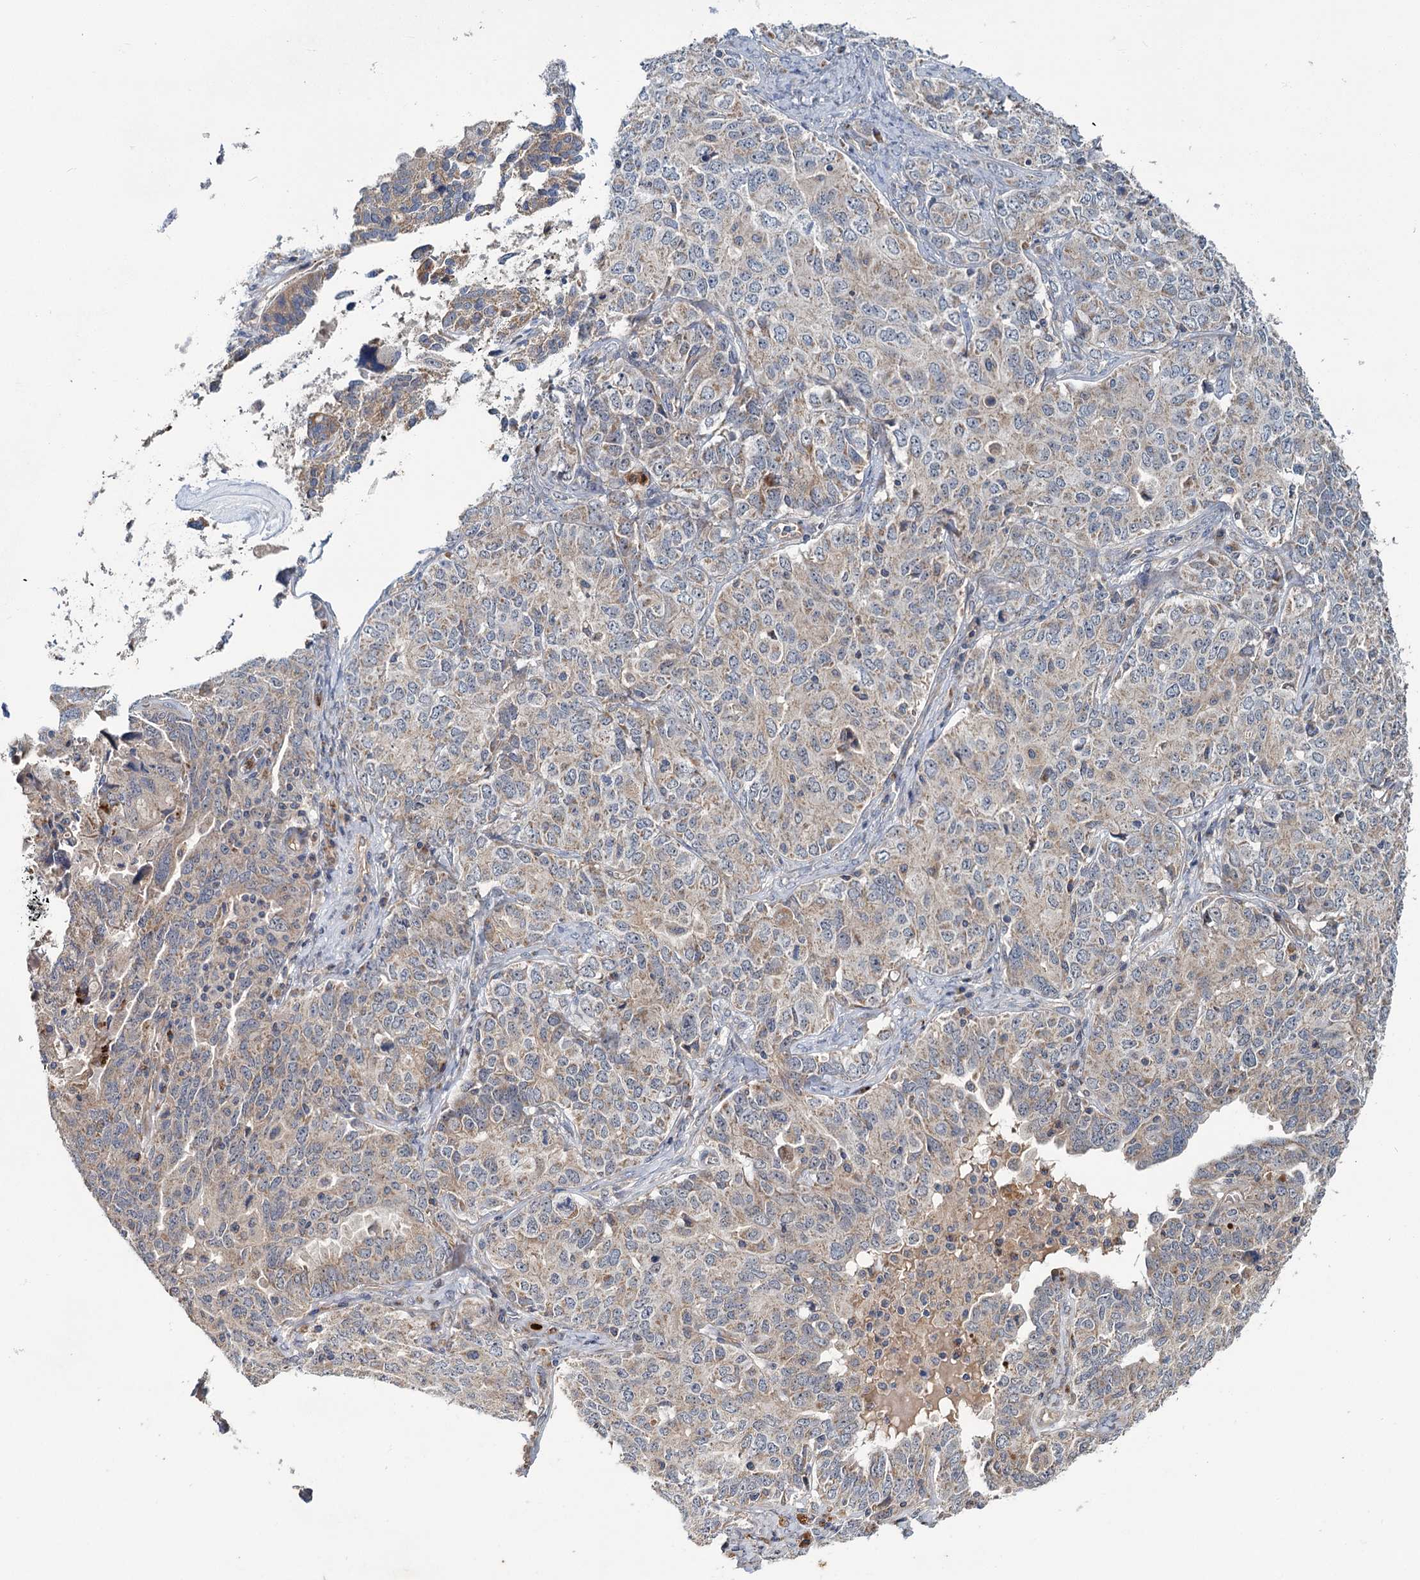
{"staining": {"intensity": "weak", "quantity": "<25%", "location": "cytoplasmic/membranous"}, "tissue": "ovarian cancer", "cell_type": "Tumor cells", "image_type": "cancer", "snomed": [{"axis": "morphology", "description": "Carcinoma, endometroid"}, {"axis": "topography", "description": "Ovary"}], "caption": "A histopathology image of human ovarian cancer is negative for staining in tumor cells.", "gene": "DYNC2H1", "patient": {"sex": "female", "age": 62}}